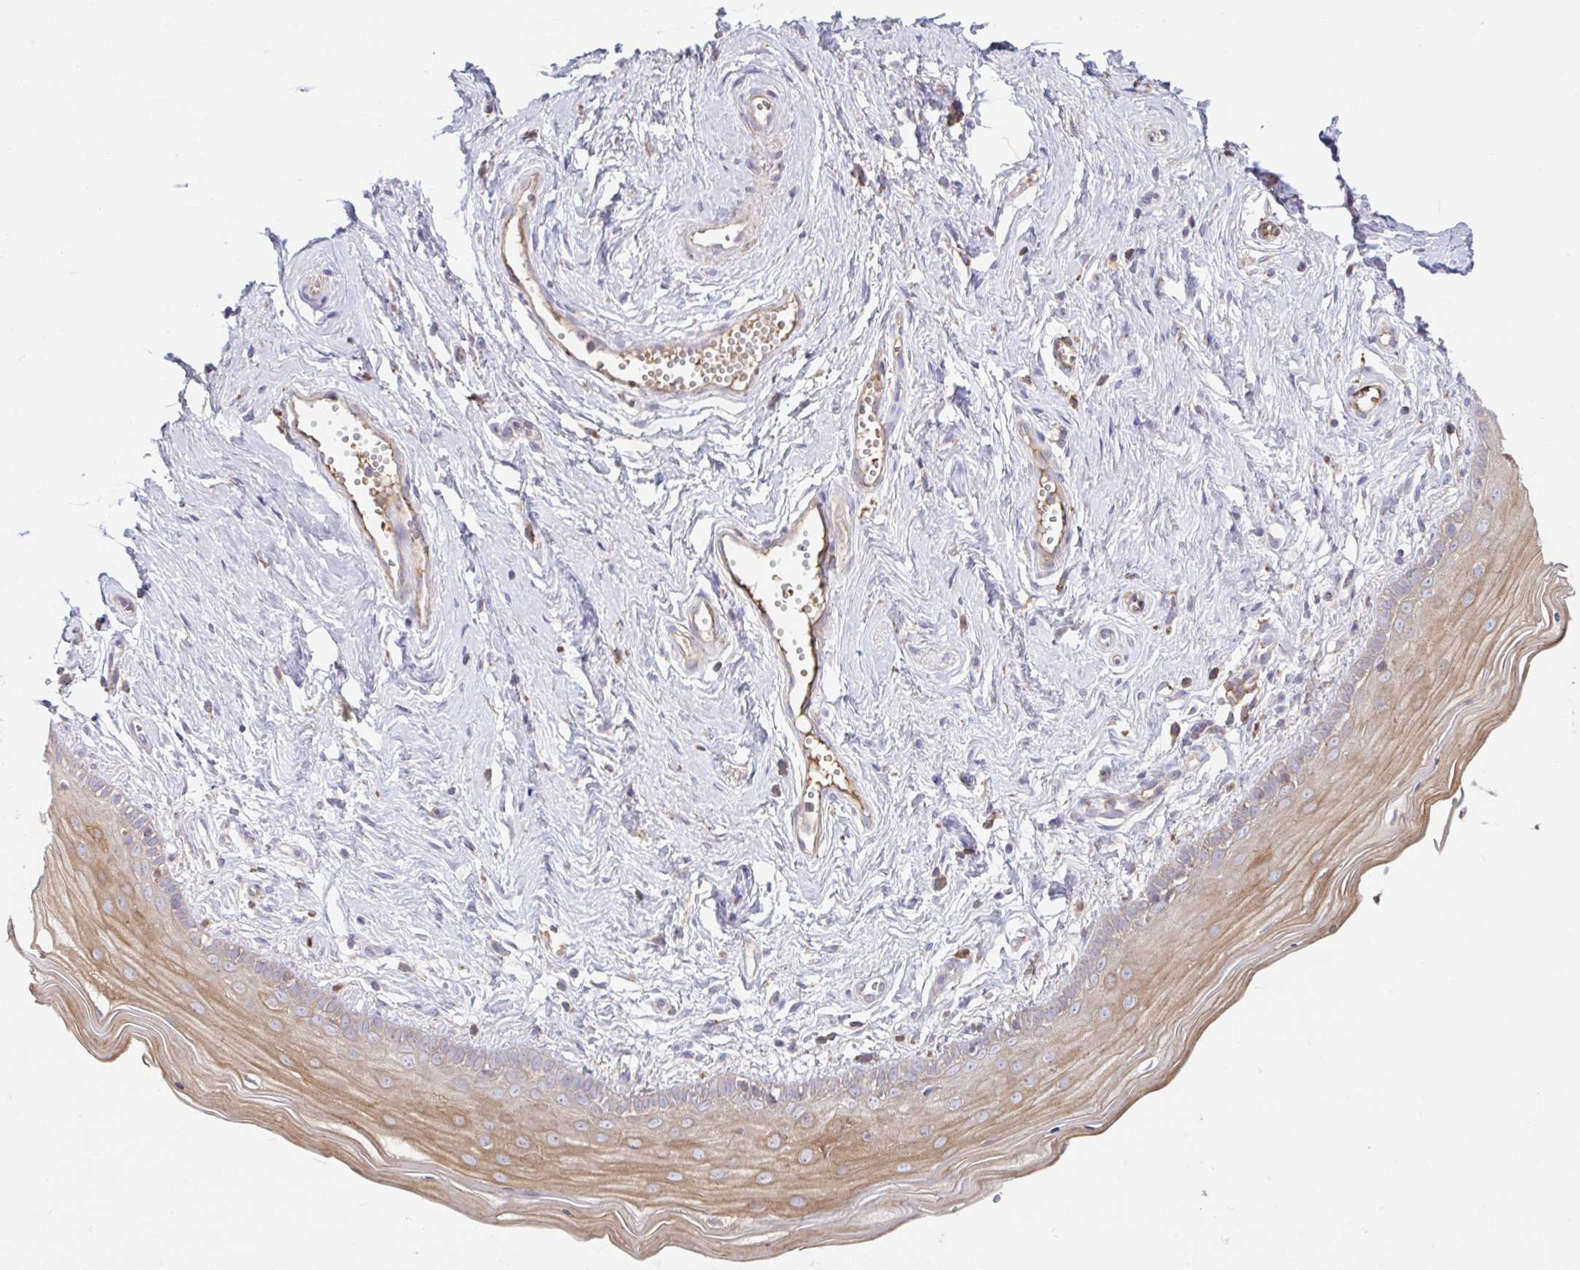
{"staining": {"intensity": "moderate", "quantity": "25%-75%", "location": "cytoplasmic/membranous"}, "tissue": "vagina", "cell_type": "Squamous epithelial cells", "image_type": "normal", "snomed": [{"axis": "morphology", "description": "Normal tissue, NOS"}, {"axis": "topography", "description": "Vagina"}], "caption": "An image of human vagina stained for a protein displays moderate cytoplasmic/membranous brown staining in squamous epithelial cells. (DAB (3,3'-diaminobenzidine) IHC, brown staining for protein, blue staining for nuclei).", "gene": "RALBP1", "patient": {"sex": "female", "age": 38}}